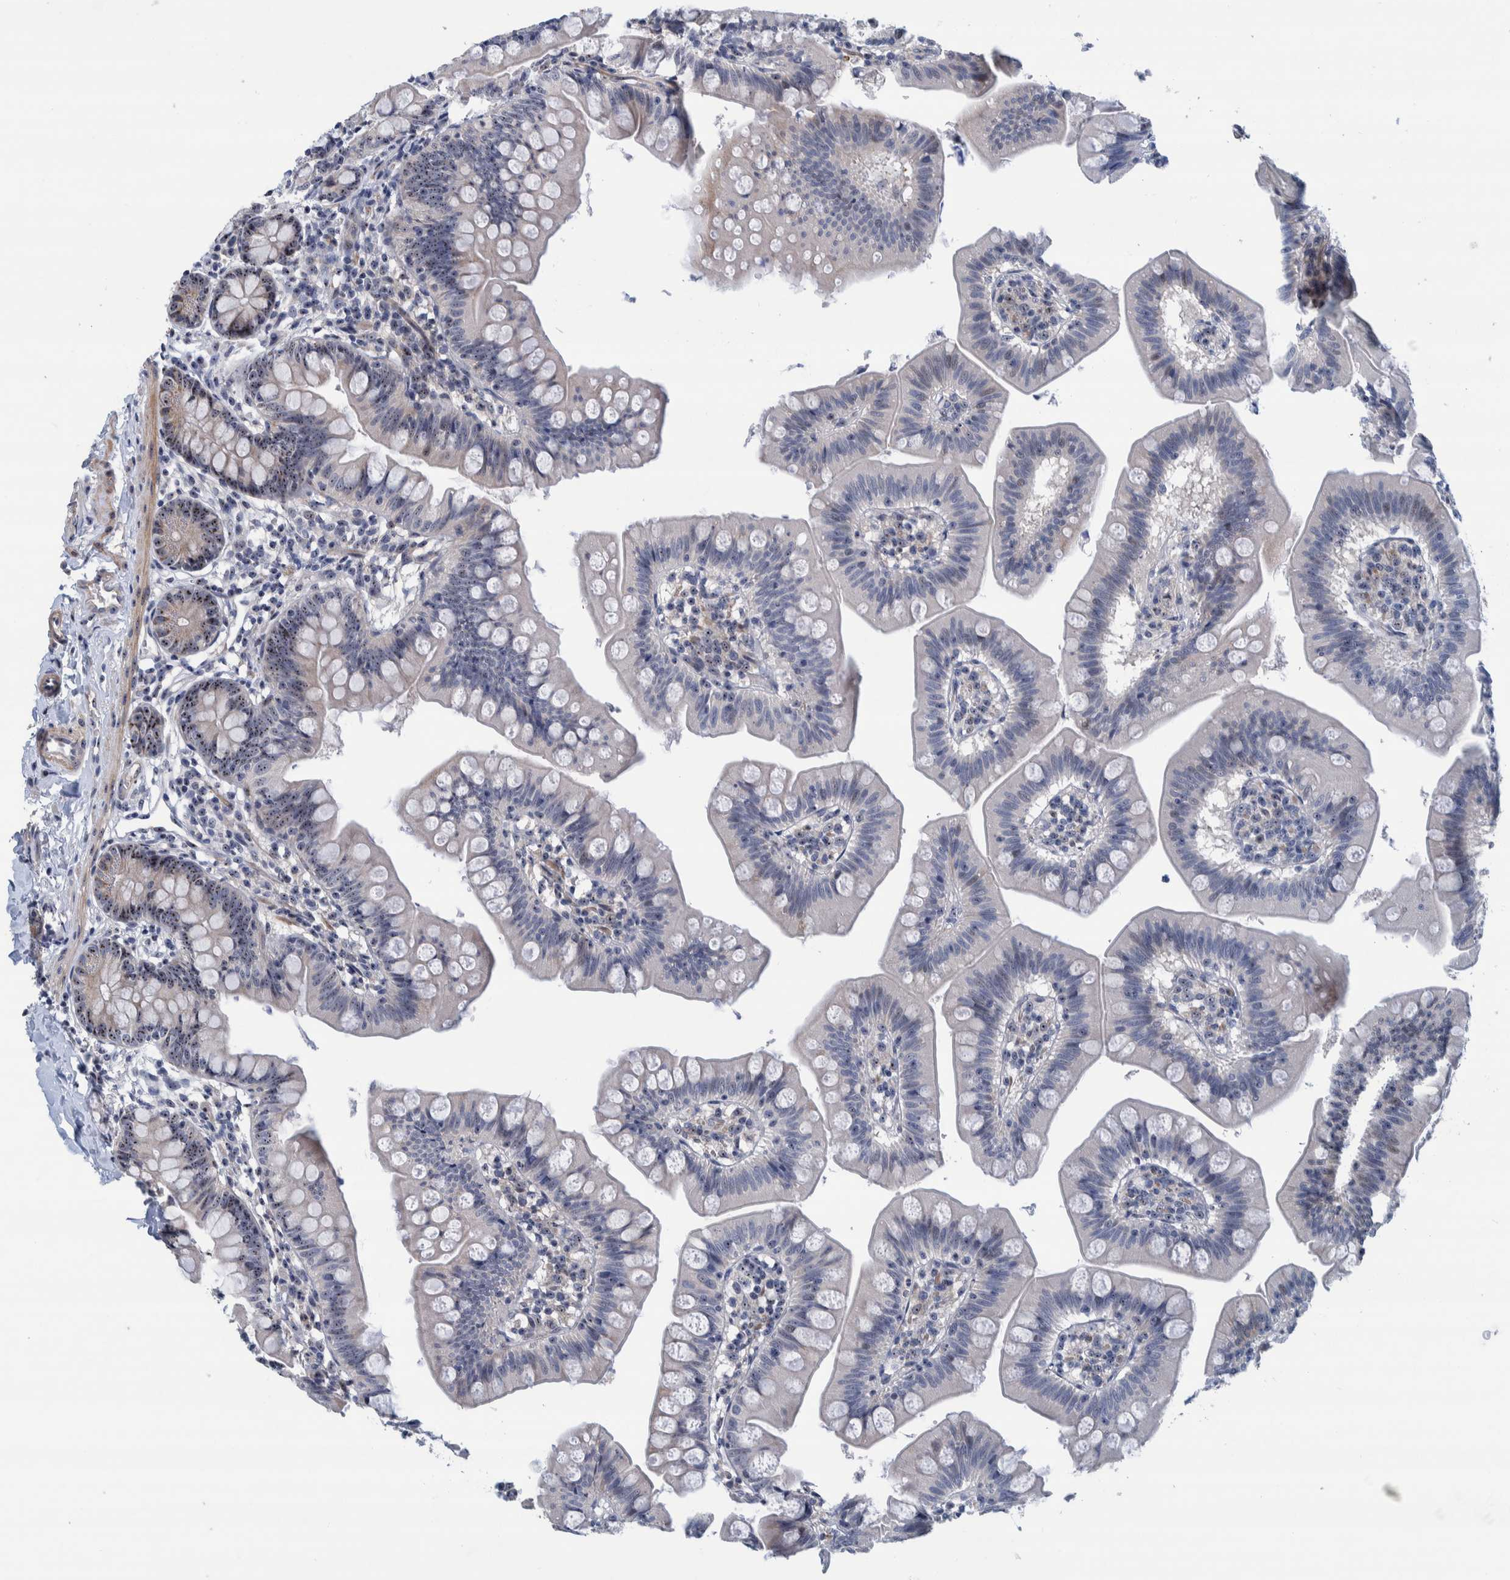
{"staining": {"intensity": "strong", "quantity": "<25%", "location": "cytoplasmic/membranous,nuclear"}, "tissue": "small intestine", "cell_type": "Glandular cells", "image_type": "normal", "snomed": [{"axis": "morphology", "description": "Normal tissue, NOS"}, {"axis": "topography", "description": "Small intestine"}], "caption": "IHC image of normal small intestine: small intestine stained using immunohistochemistry (IHC) demonstrates medium levels of strong protein expression localized specifically in the cytoplasmic/membranous,nuclear of glandular cells, appearing as a cytoplasmic/membranous,nuclear brown color.", "gene": "NOL11", "patient": {"sex": "male", "age": 7}}